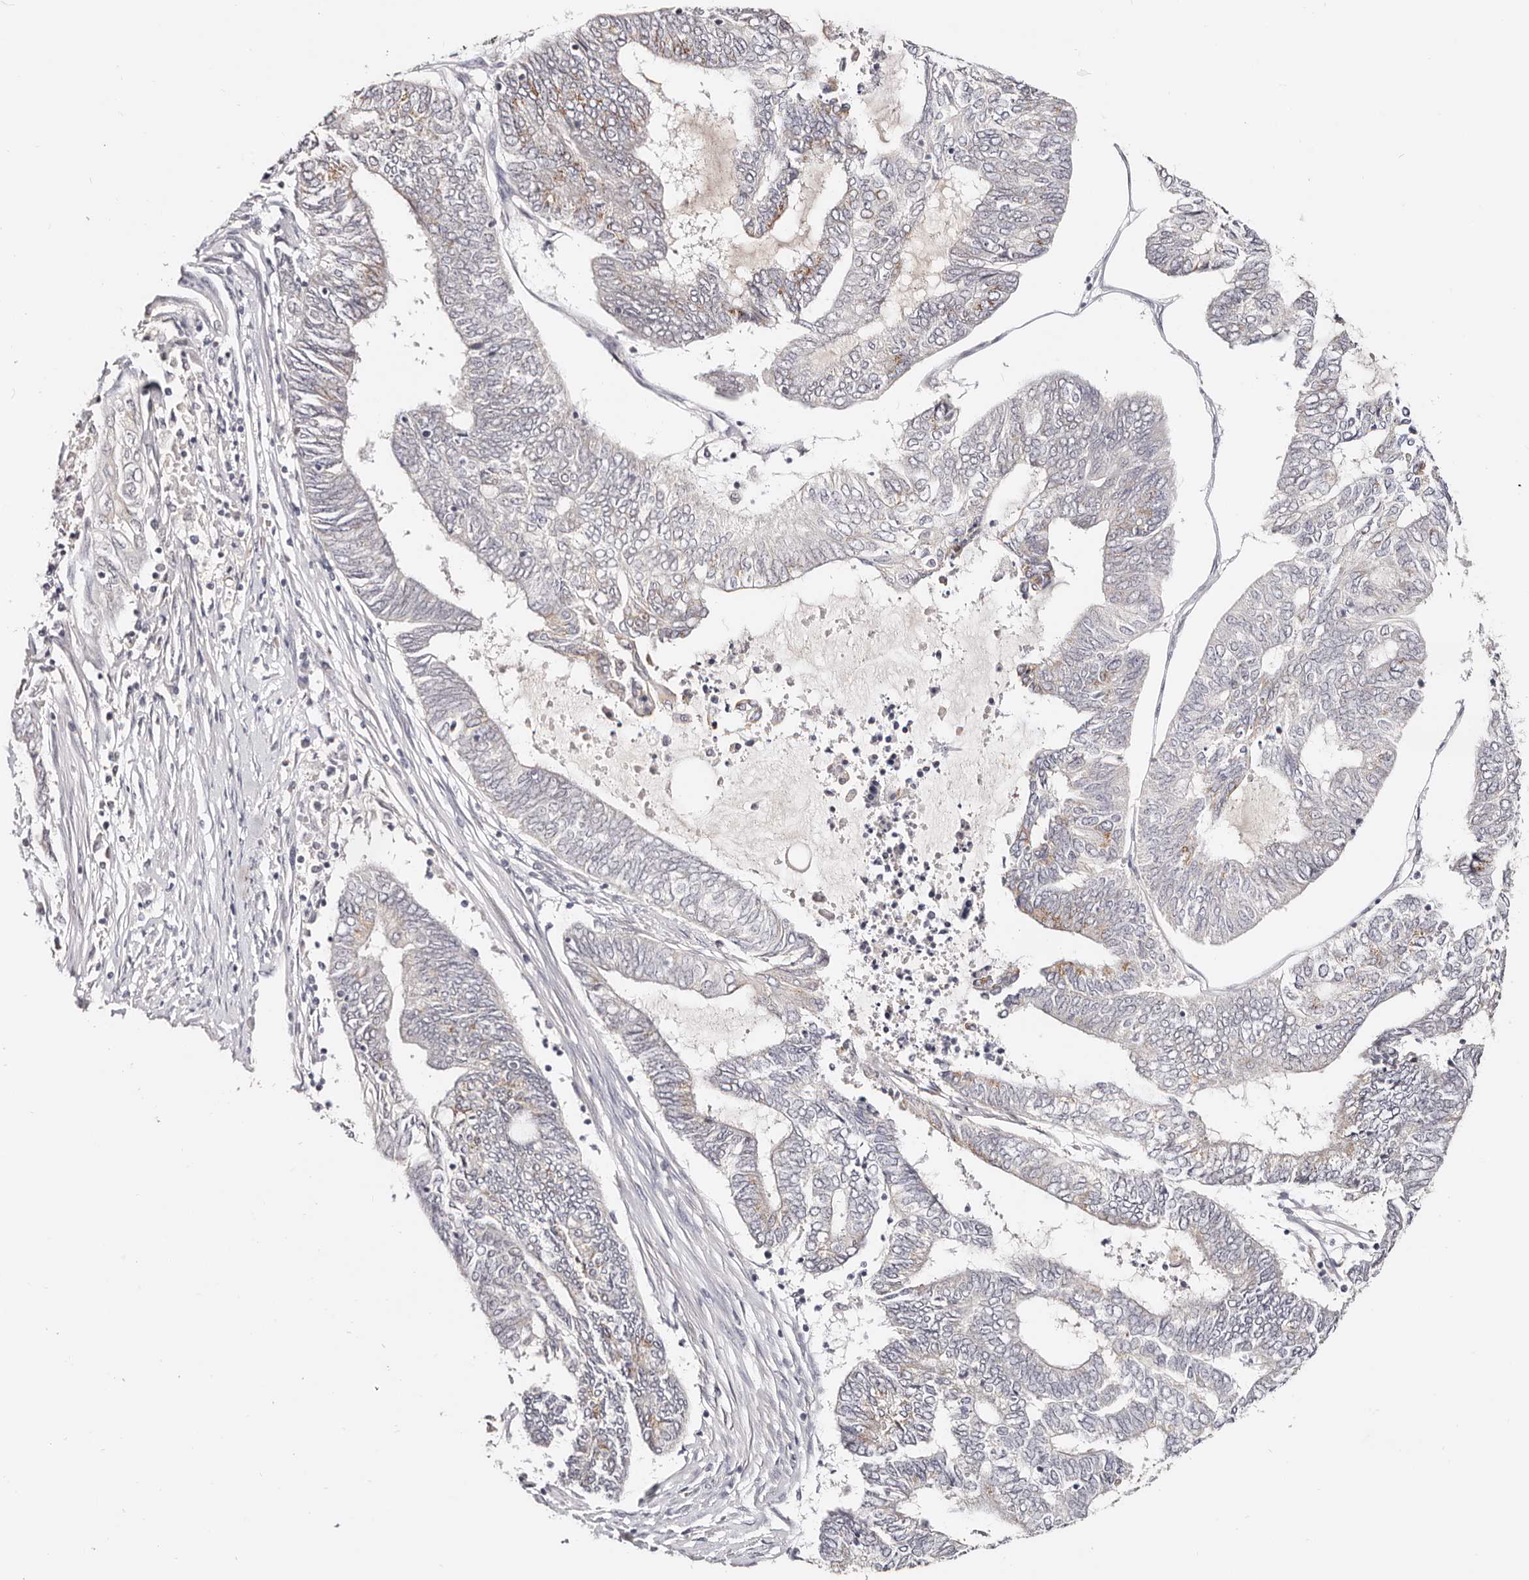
{"staining": {"intensity": "moderate", "quantity": "<25%", "location": "cytoplasmic/membranous"}, "tissue": "endometrial cancer", "cell_type": "Tumor cells", "image_type": "cancer", "snomed": [{"axis": "morphology", "description": "Adenocarcinoma, NOS"}, {"axis": "topography", "description": "Uterus"}, {"axis": "topography", "description": "Endometrium"}], "caption": "Endometrial cancer (adenocarcinoma) stained for a protein (brown) demonstrates moderate cytoplasmic/membranous positive staining in about <25% of tumor cells.", "gene": "VIPAS39", "patient": {"sex": "female", "age": 70}}